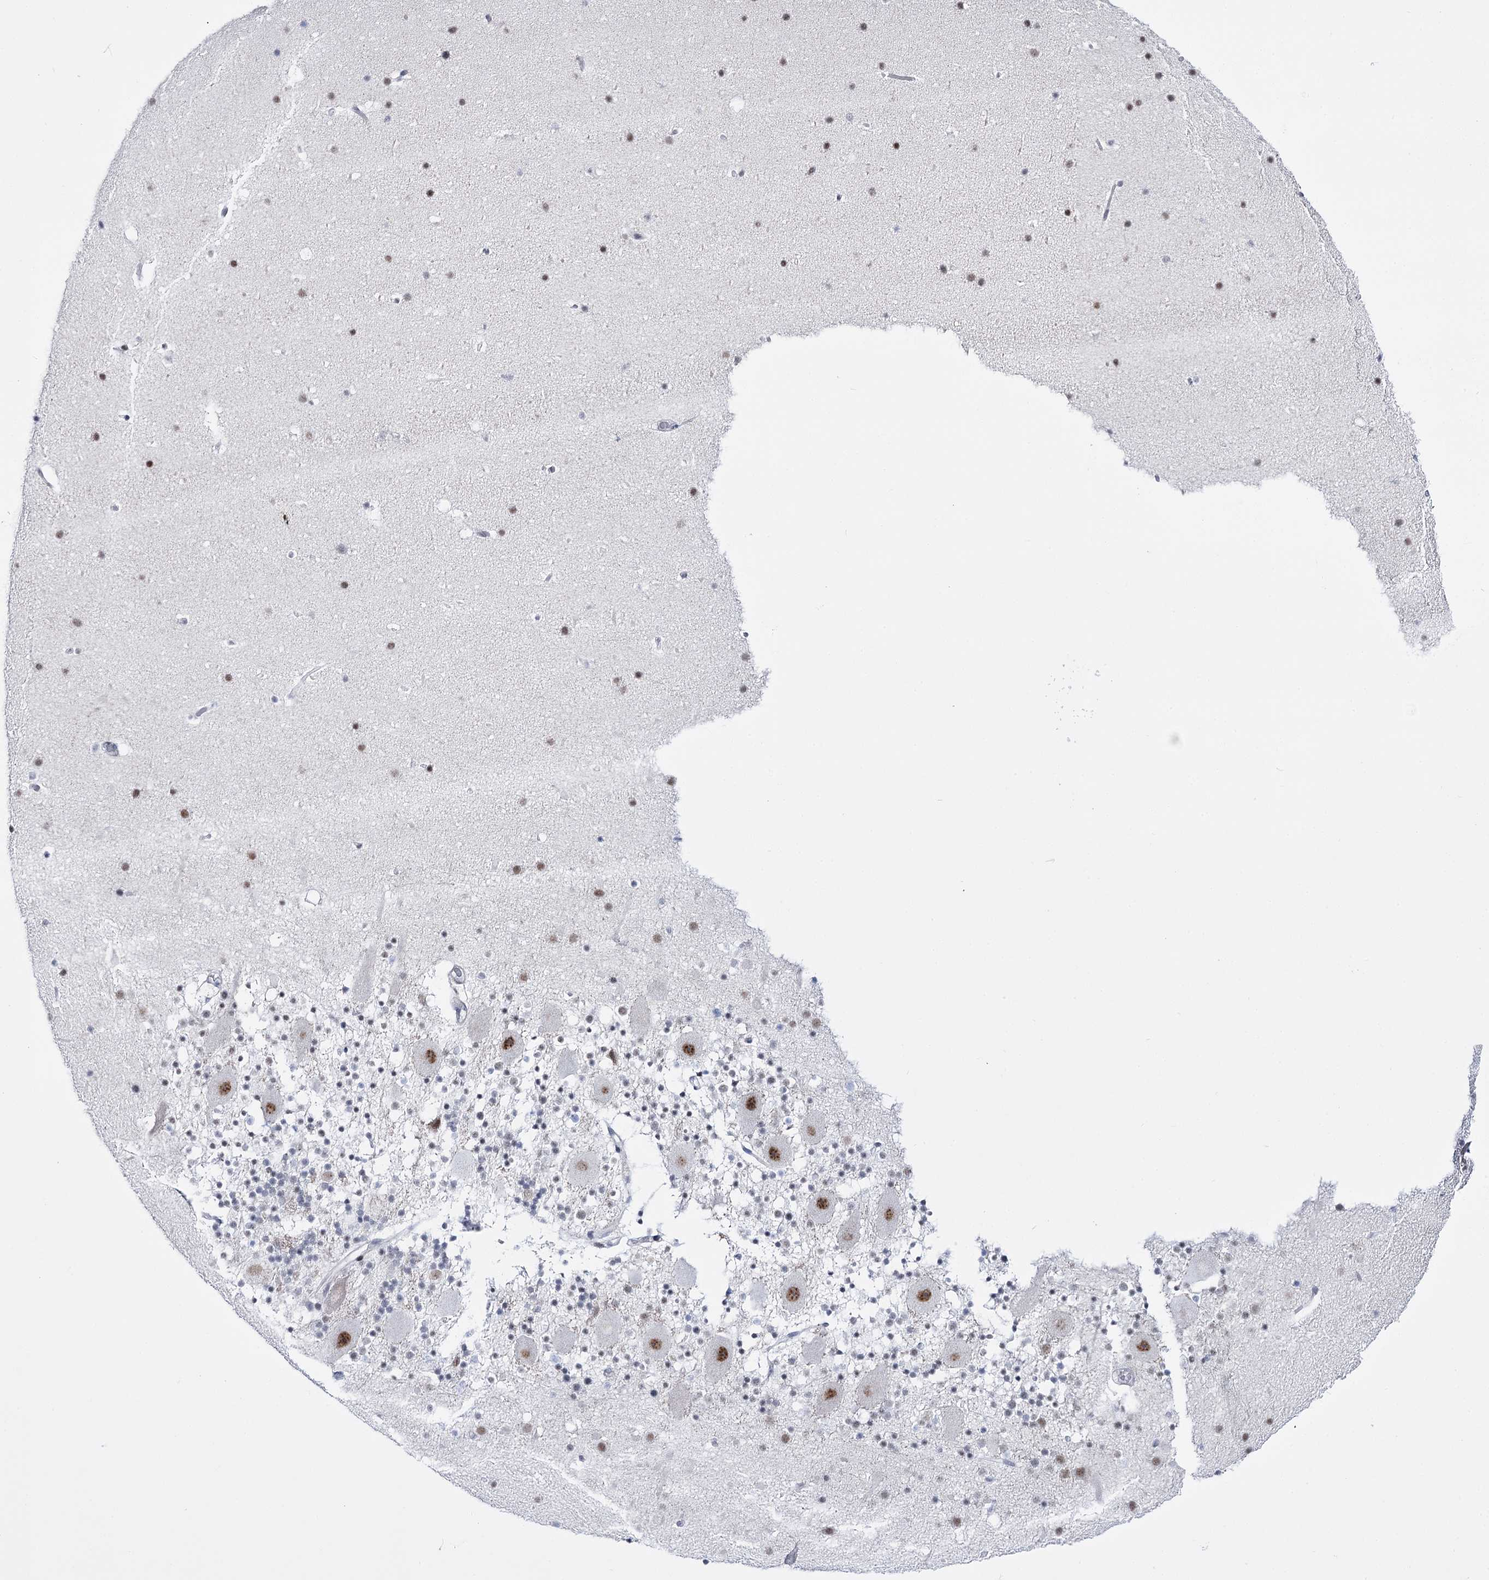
{"staining": {"intensity": "negative", "quantity": "none", "location": "none"}, "tissue": "cerebellum", "cell_type": "Cells in granular layer", "image_type": "normal", "snomed": [{"axis": "morphology", "description": "Normal tissue, NOS"}, {"axis": "topography", "description": "Cerebellum"}], "caption": "IHC image of benign cerebellum stained for a protein (brown), which demonstrates no positivity in cells in granular layer. (DAB immunohistochemistry (IHC) with hematoxylin counter stain).", "gene": "RBM15B", "patient": {"sex": "male", "age": 57}}